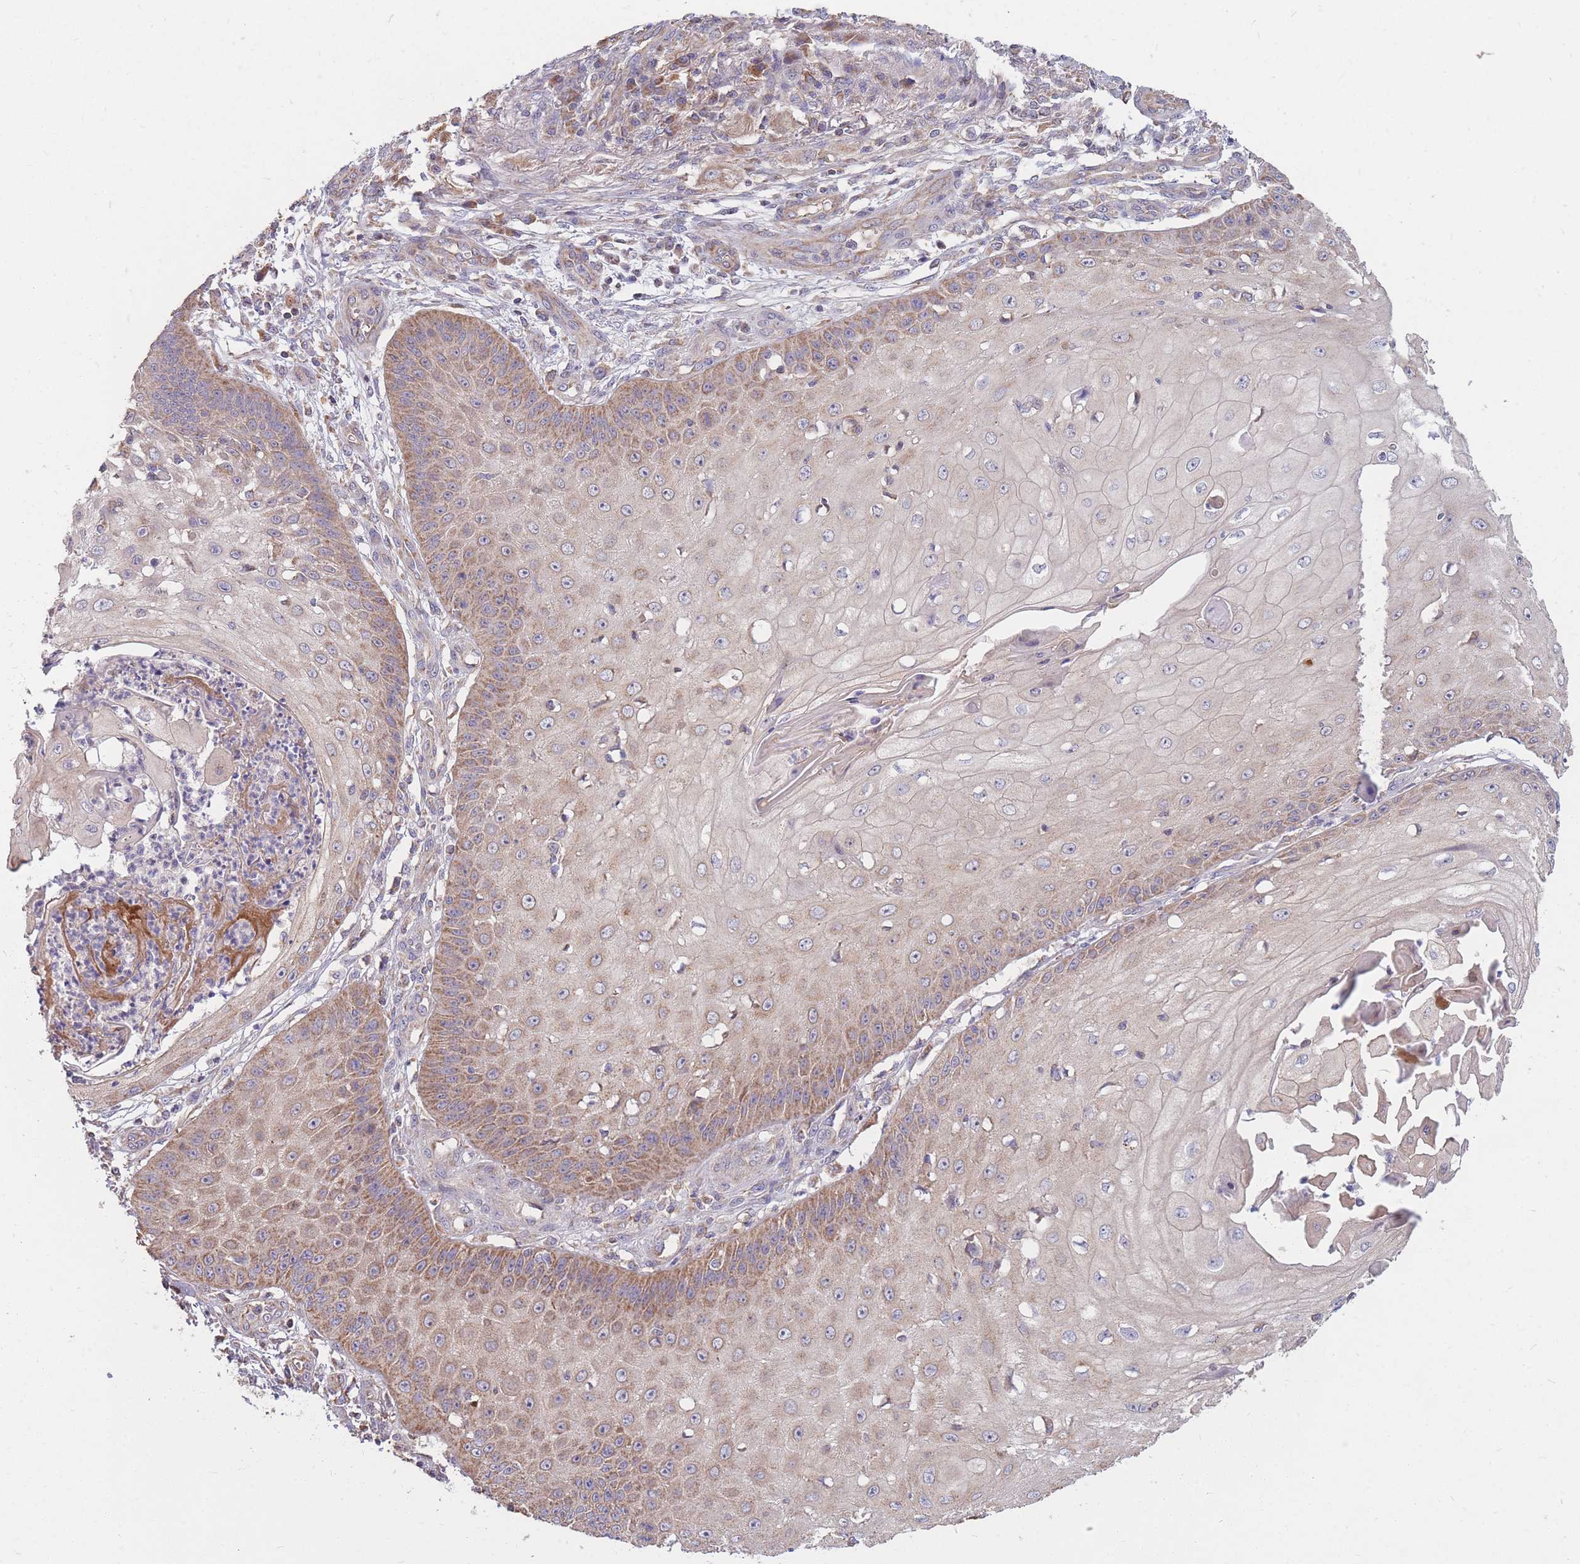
{"staining": {"intensity": "moderate", "quantity": "<25%", "location": "cytoplasmic/membranous"}, "tissue": "skin cancer", "cell_type": "Tumor cells", "image_type": "cancer", "snomed": [{"axis": "morphology", "description": "Squamous cell carcinoma, NOS"}, {"axis": "topography", "description": "Skin"}], "caption": "Protein staining demonstrates moderate cytoplasmic/membranous expression in about <25% of tumor cells in squamous cell carcinoma (skin).", "gene": "PTPMT1", "patient": {"sex": "male", "age": 70}}